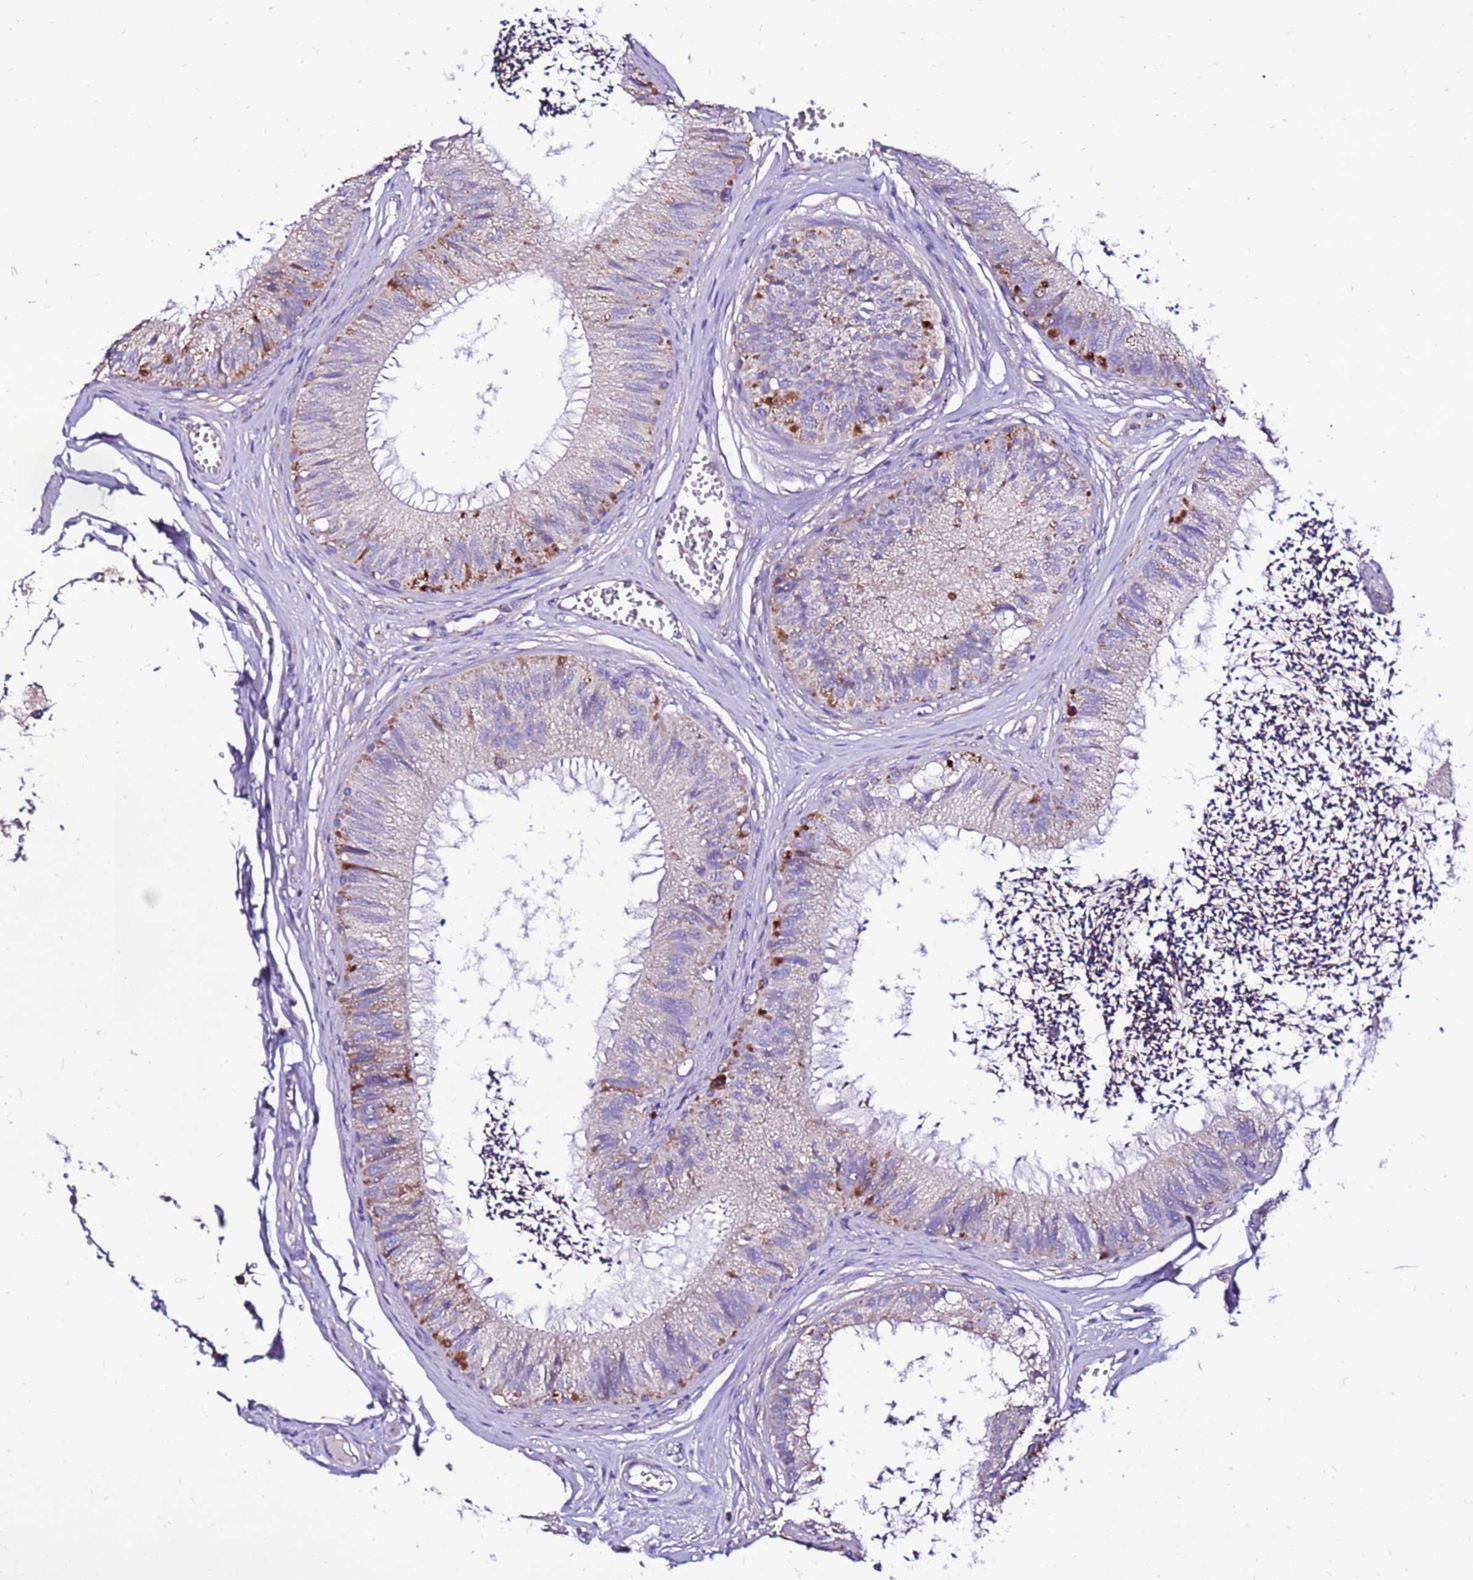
{"staining": {"intensity": "strong", "quantity": "<25%", "location": "cytoplasmic/membranous"}, "tissue": "epididymis", "cell_type": "Glandular cells", "image_type": "normal", "snomed": [{"axis": "morphology", "description": "Normal tissue, NOS"}, {"axis": "topography", "description": "Epididymis"}], "caption": "IHC (DAB) staining of benign human epididymis shows strong cytoplasmic/membranous protein positivity in approximately <25% of glandular cells.", "gene": "TMEM106C", "patient": {"sex": "male", "age": 79}}